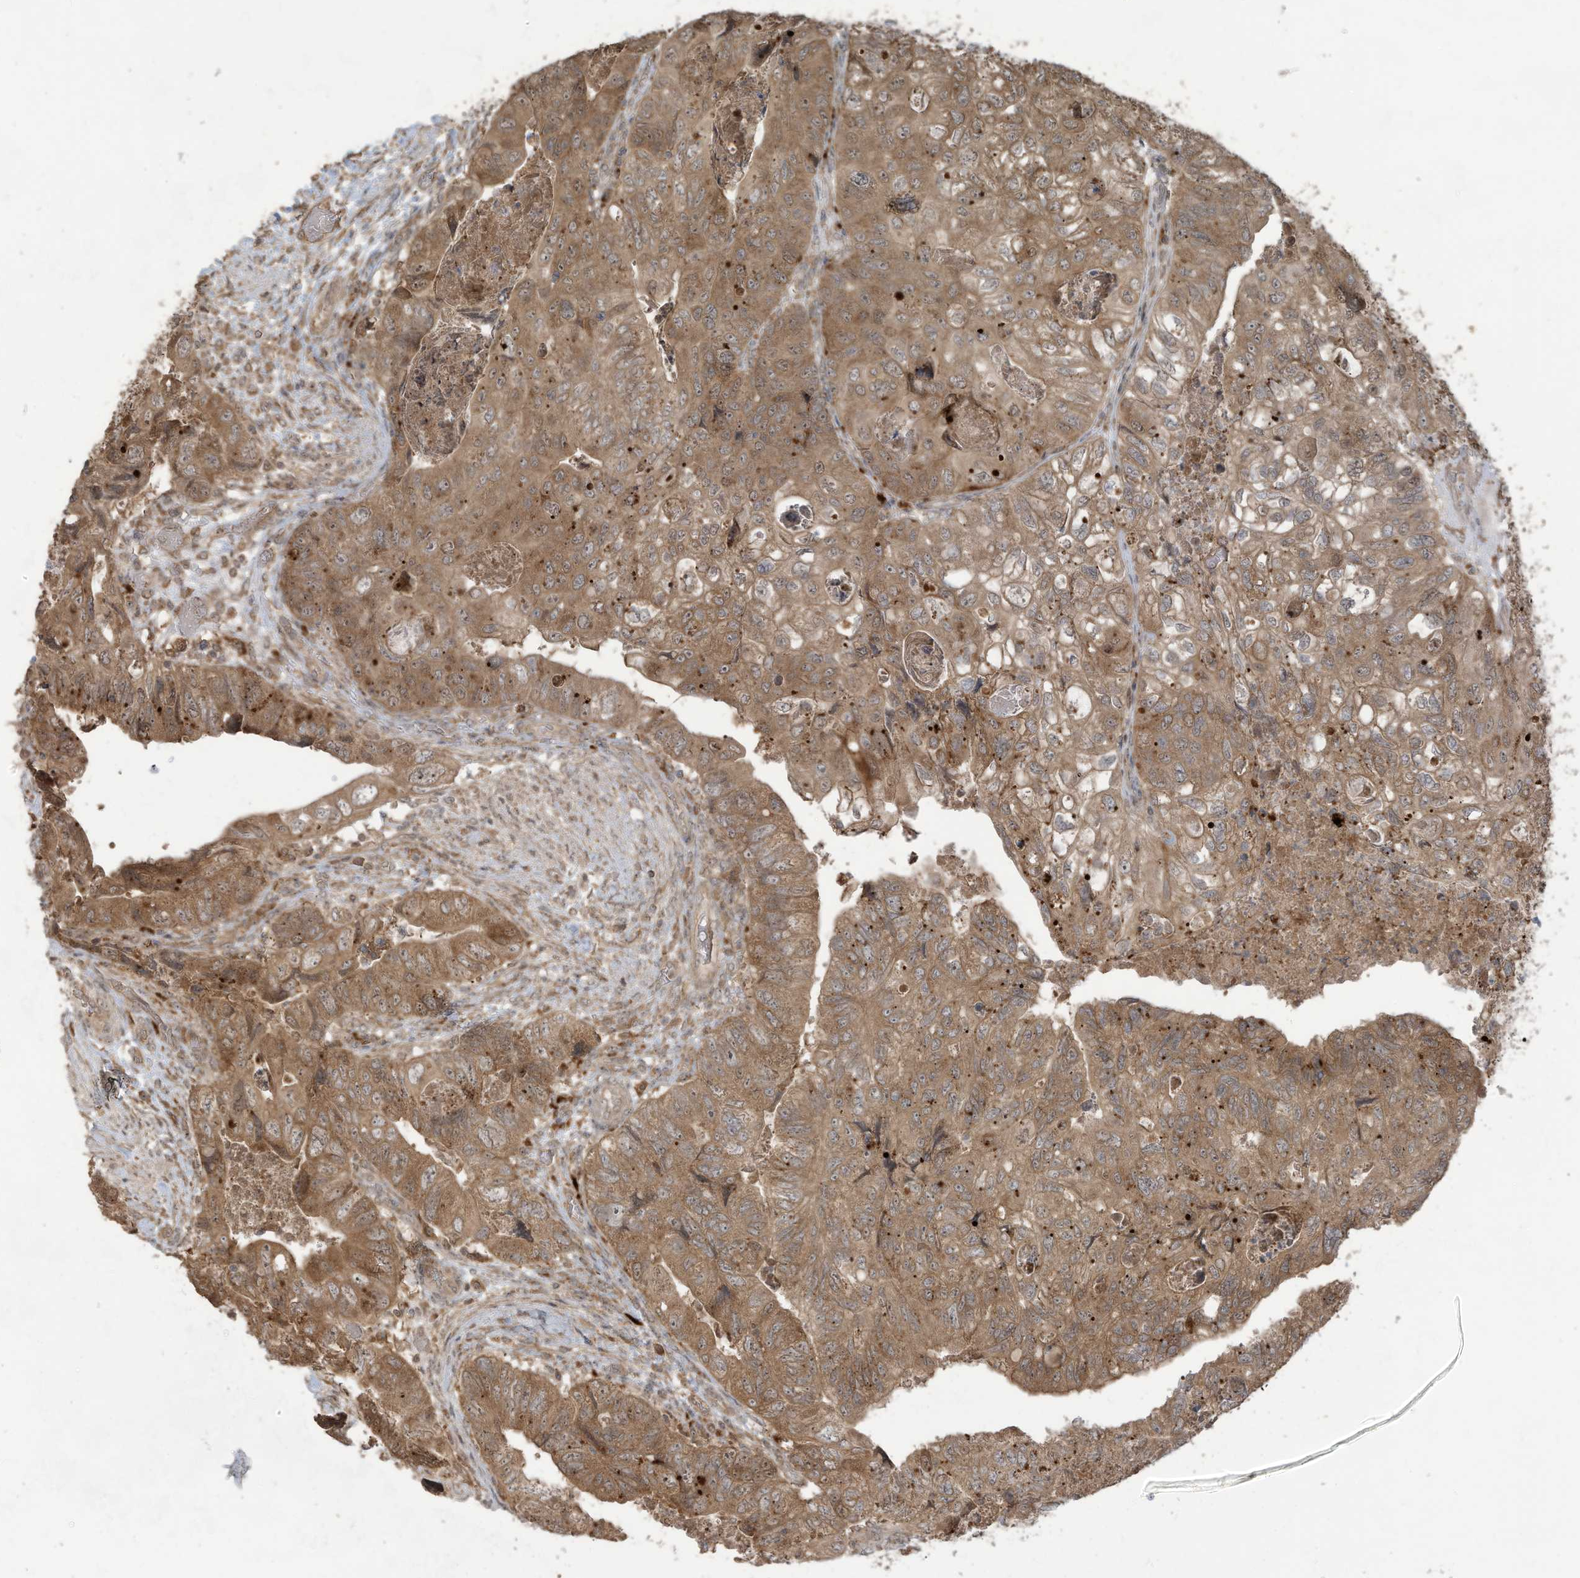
{"staining": {"intensity": "moderate", "quantity": ">75%", "location": "cytoplasmic/membranous"}, "tissue": "colorectal cancer", "cell_type": "Tumor cells", "image_type": "cancer", "snomed": [{"axis": "morphology", "description": "Adenocarcinoma, NOS"}, {"axis": "topography", "description": "Rectum"}], "caption": "This is a micrograph of IHC staining of adenocarcinoma (colorectal), which shows moderate positivity in the cytoplasmic/membranous of tumor cells.", "gene": "CARF", "patient": {"sex": "male", "age": 63}}